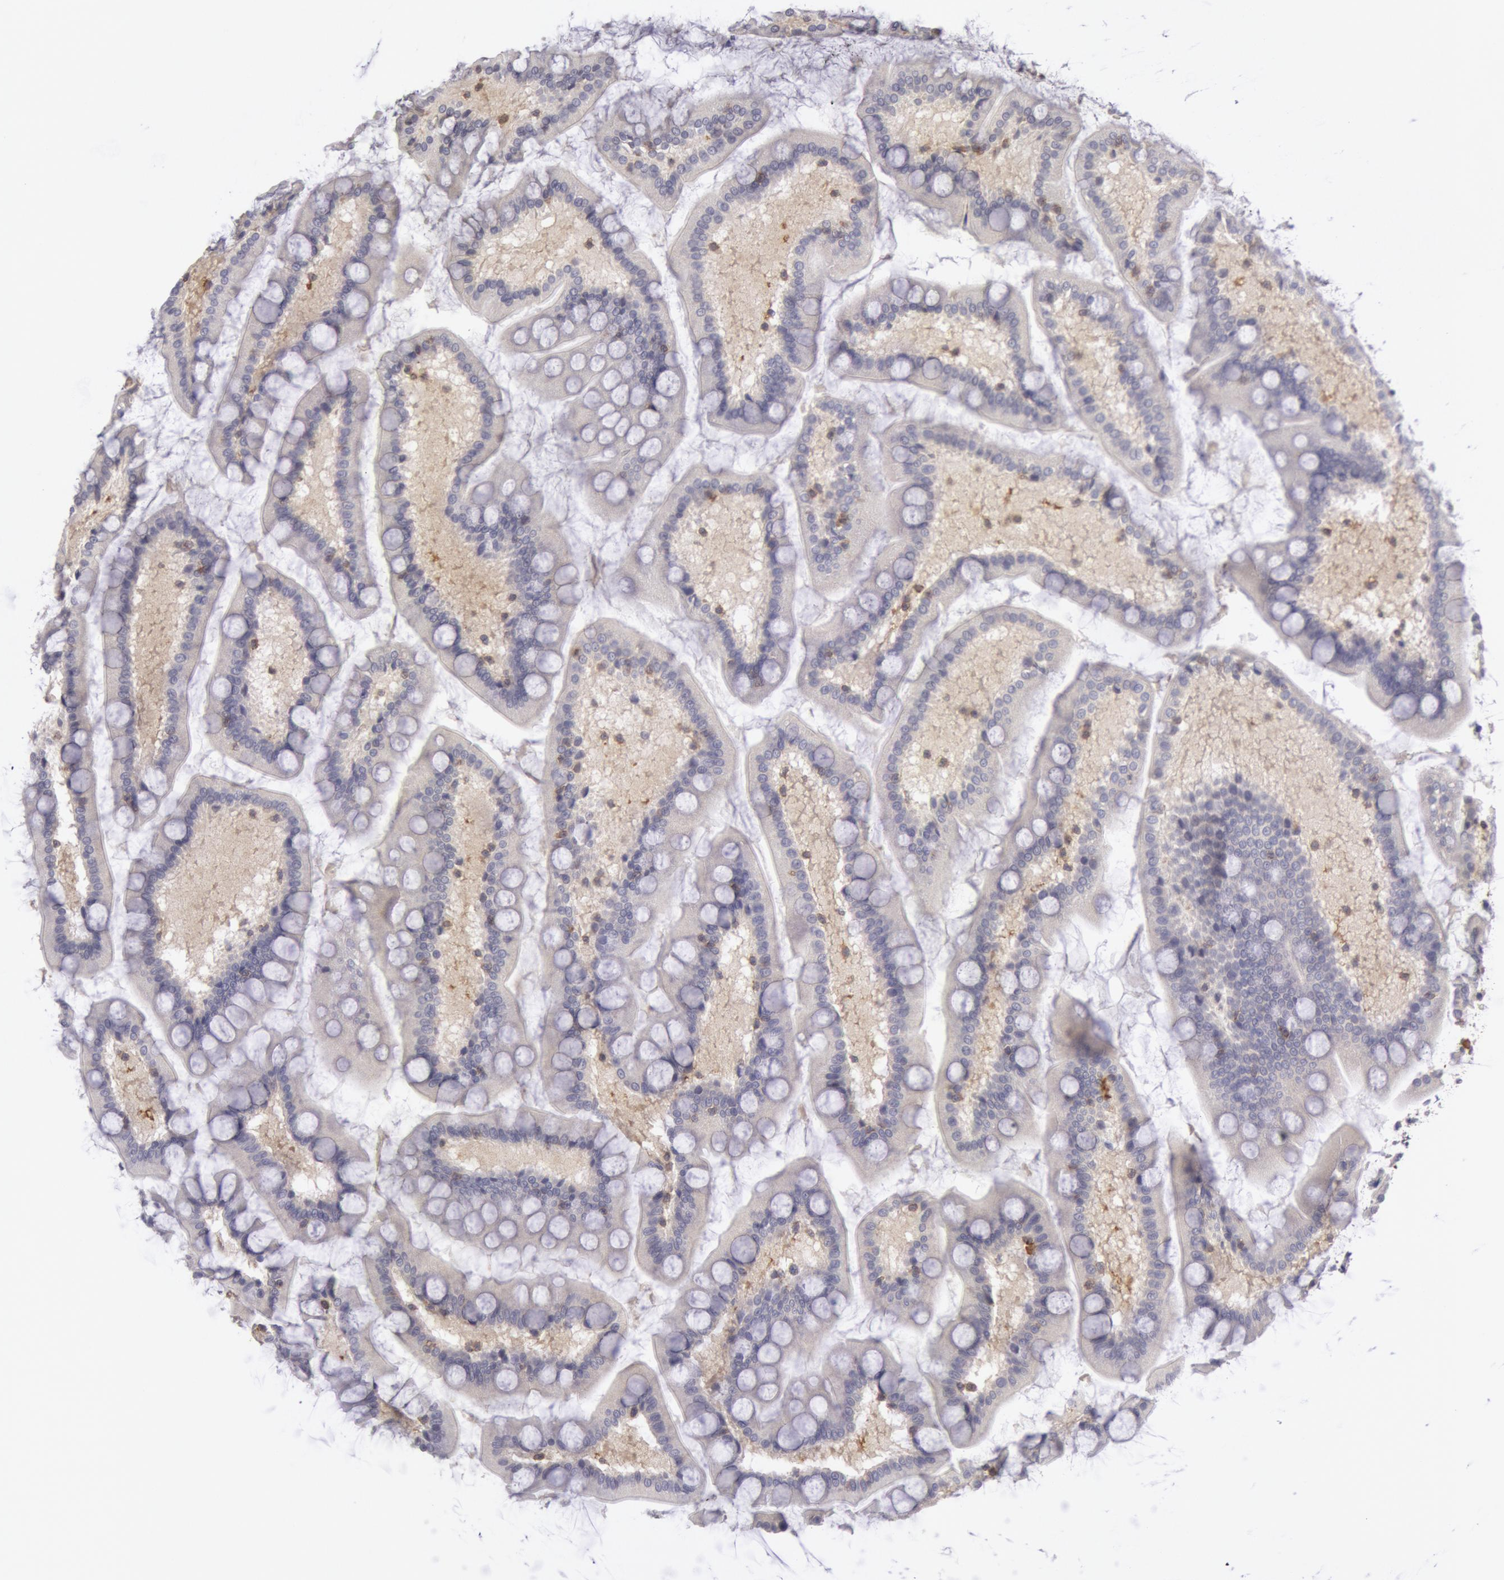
{"staining": {"intensity": "negative", "quantity": "none", "location": "none"}, "tissue": "small intestine", "cell_type": "Glandular cells", "image_type": "normal", "snomed": [{"axis": "morphology", "description": "Normal tissue, NOS"}, {"axis": "topography", "description": "Small intestine"}], "caption": "The histopathology image exhibits no staining of glandular cells in unremarkable small intestine.", "gene": "IKBKB", "patient": {"sex": "male", "age": 41}}